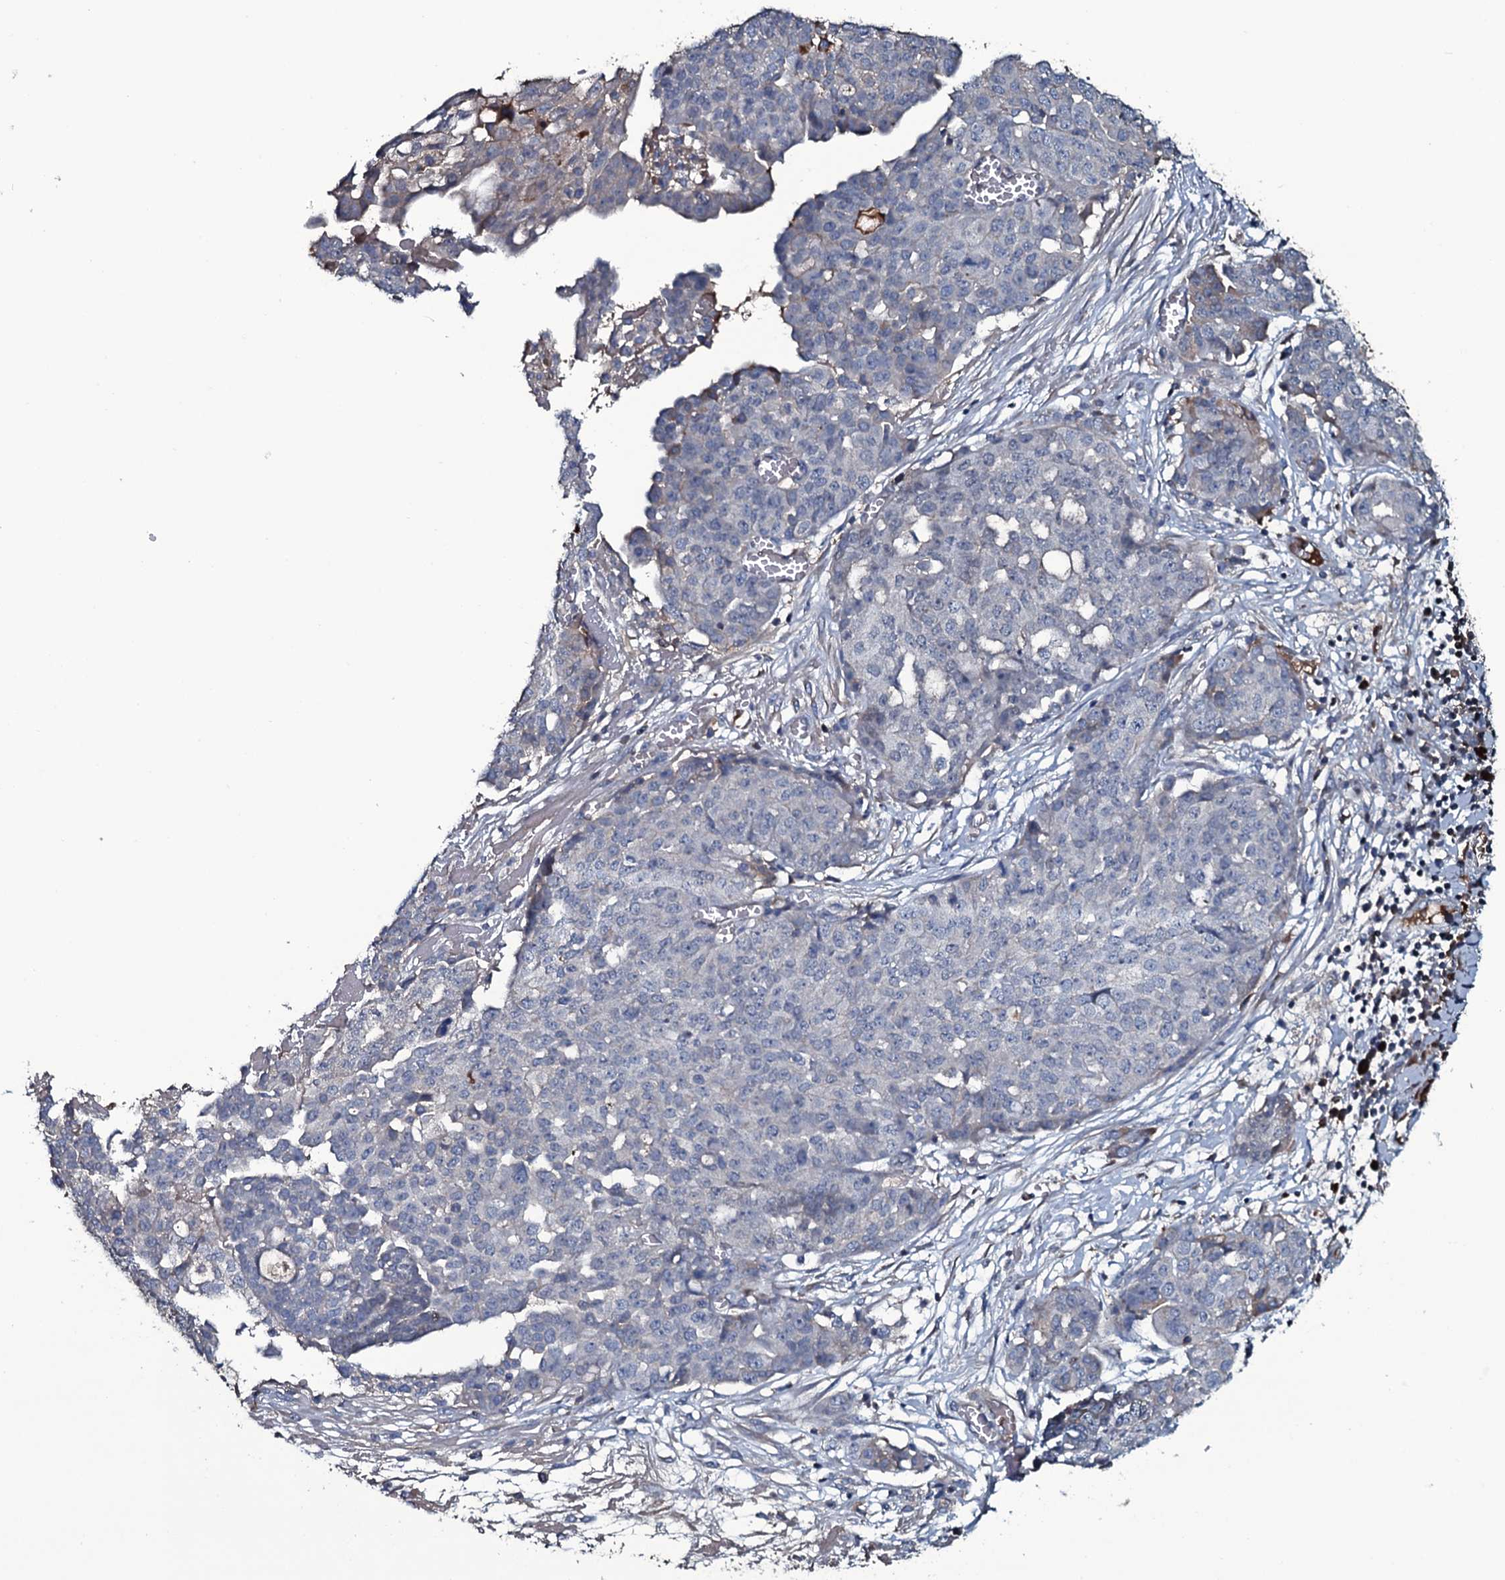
{"staining": {"intensity": "negative", "quantity": "none", "location": "none"}, "tissue": "ovarian cancer", "cell_type": "Tumor cells", "image_type": "cancer", "snomed": [{"axis": "morphology", "description": "Cystadenocarcinoma, serous, NOS"}, {"axis": "topography", "description": "Soft tissue"}, {"axis": "topography", "description": "Ovary"}], "caption": "Immunohistochemistry (IHC) of serous cystadenocarcinoma (ovarian) shows no positivity in tumor cells.", "gene": "LYG2", "patient": {"sex": "female", "age": 57}}